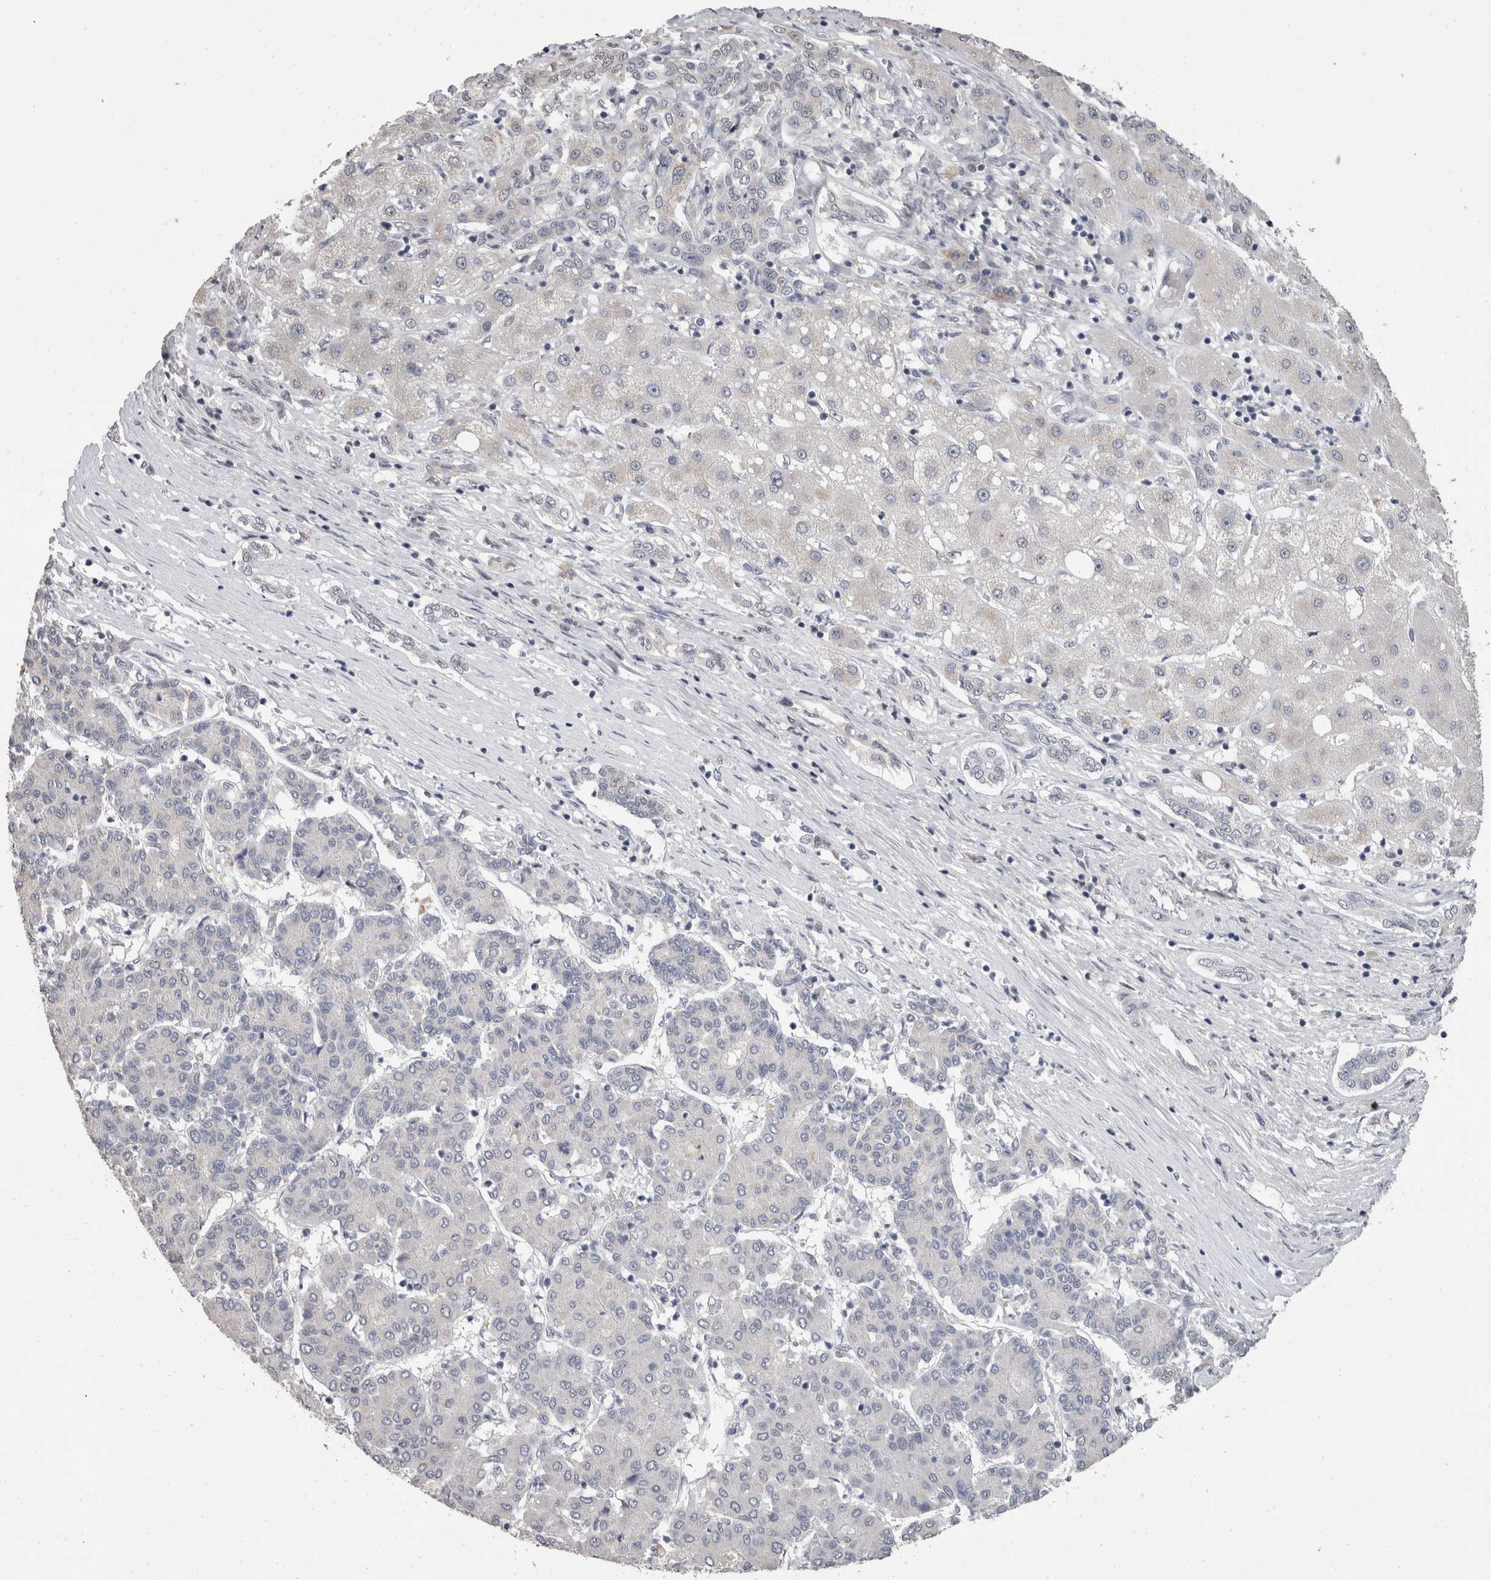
{"staining": {"intensity": "negative", "quantity": "none", "location": "none"}, "tissue": "liver cancer", "cell_type": "Tumor cells", "image_type": "cancer", "snomed": [{"axis": "morphology", "description": "Carcinoma, Hepatocellular, NOS"}, {"axis": "topography", "description": "Liver"}], "caption": "DAB immunohistochemical staining of human liver cancer exhibits no significant expression in tumor cells.", "gene": "DDX17", "patient": {"sex": "male", "age": 65}}